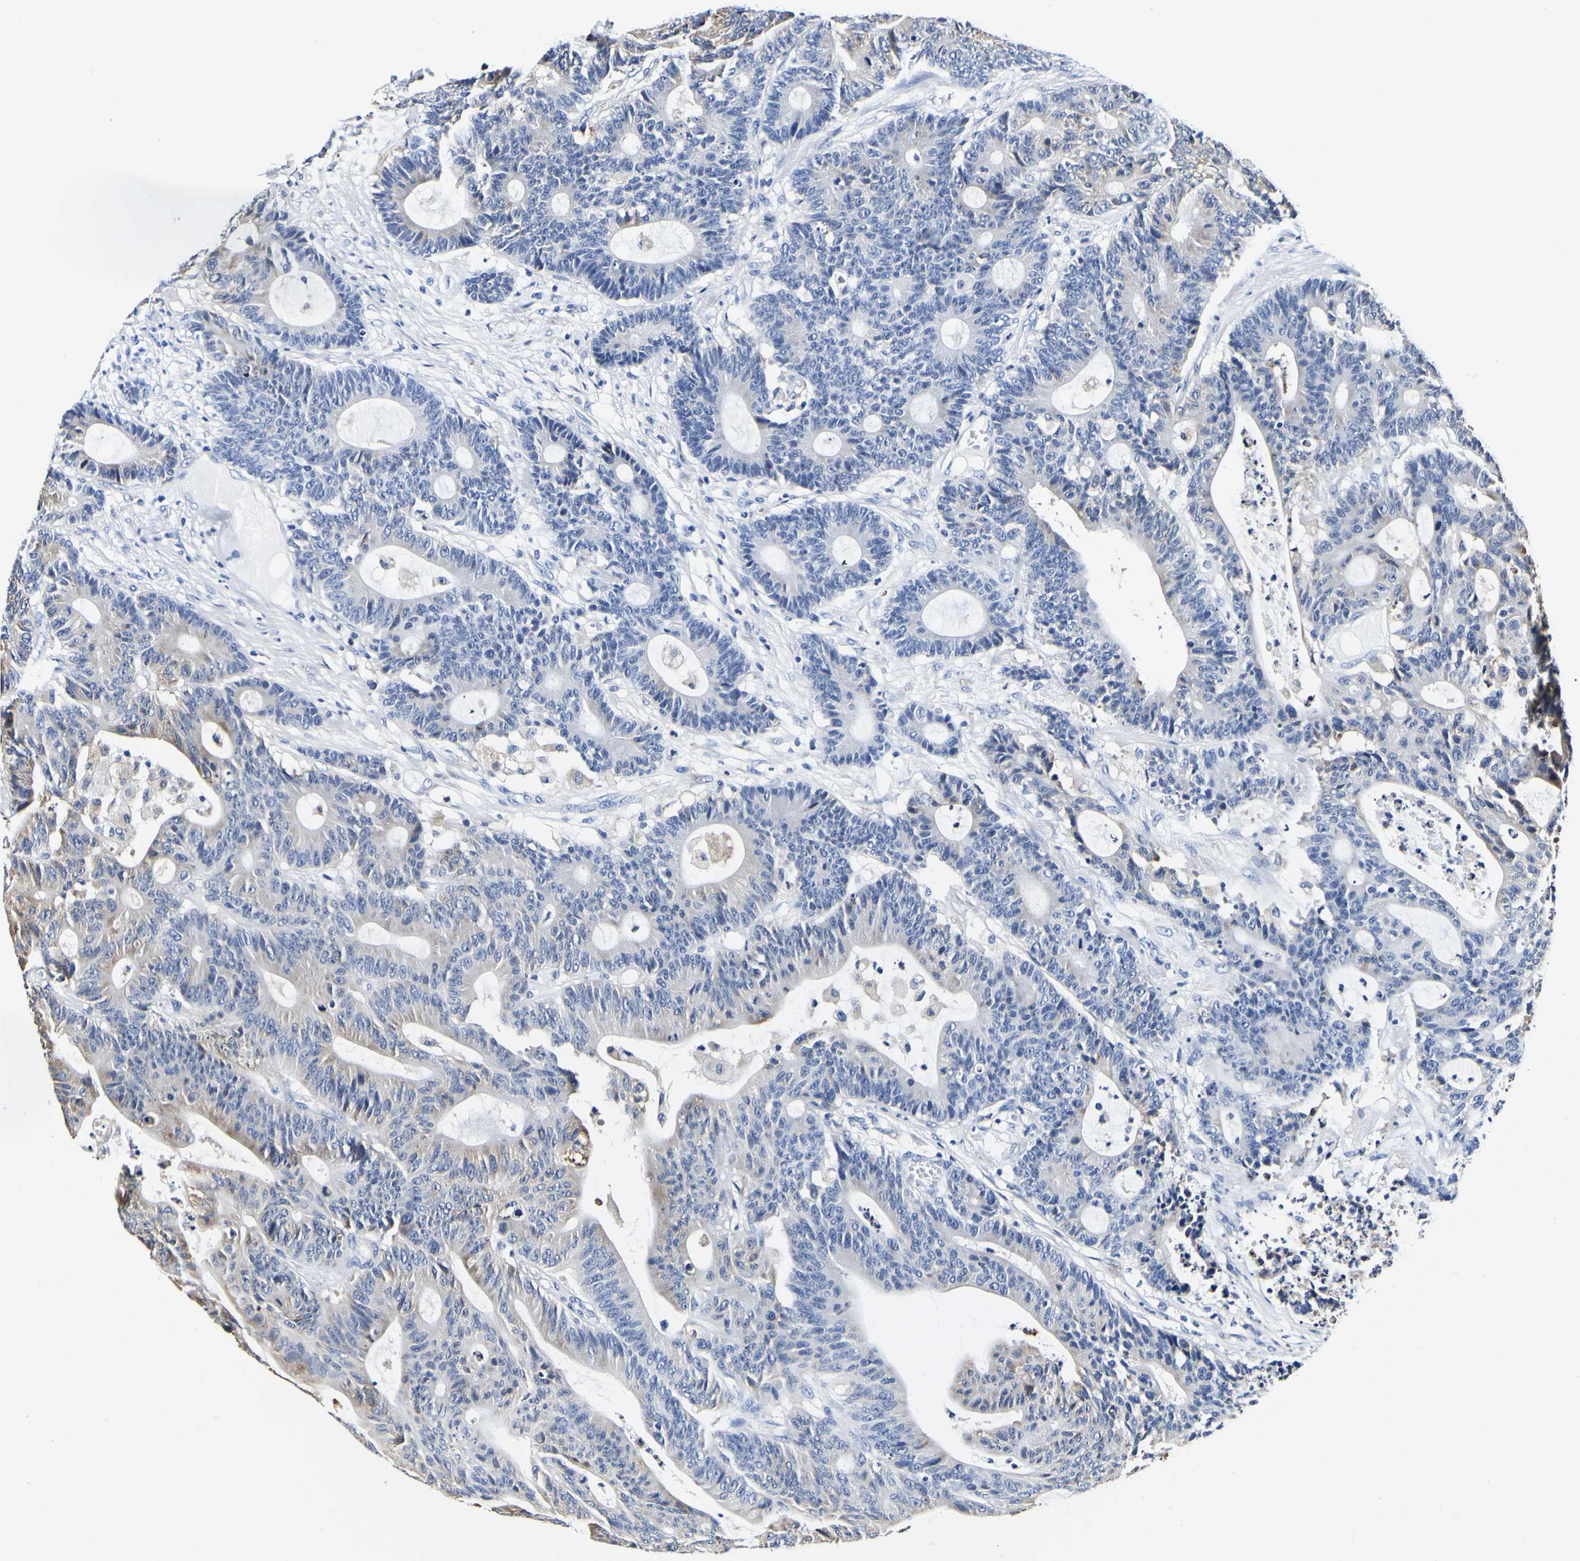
{"staining": {"intensity": "negative", "quantity": "none", "location": "none"}, "tissue": "colorectal cancer", "cell_type": "Tumor cells", "image_type": "cancer", "snomed": [{"axis": "morphology", "description": "Adenocarcinoma, NOS"}, {"axis": "topography", "description": "Colon"}], "caption": "Protein analysis of adenocarcinoma (colorectal) demonstrates no significant expression in tumor cells. (Immunohistochemistry, brightfield microscopy, high magnification).", "gene": "P4HB", "patient": {"sex": "female", "age": 84}}